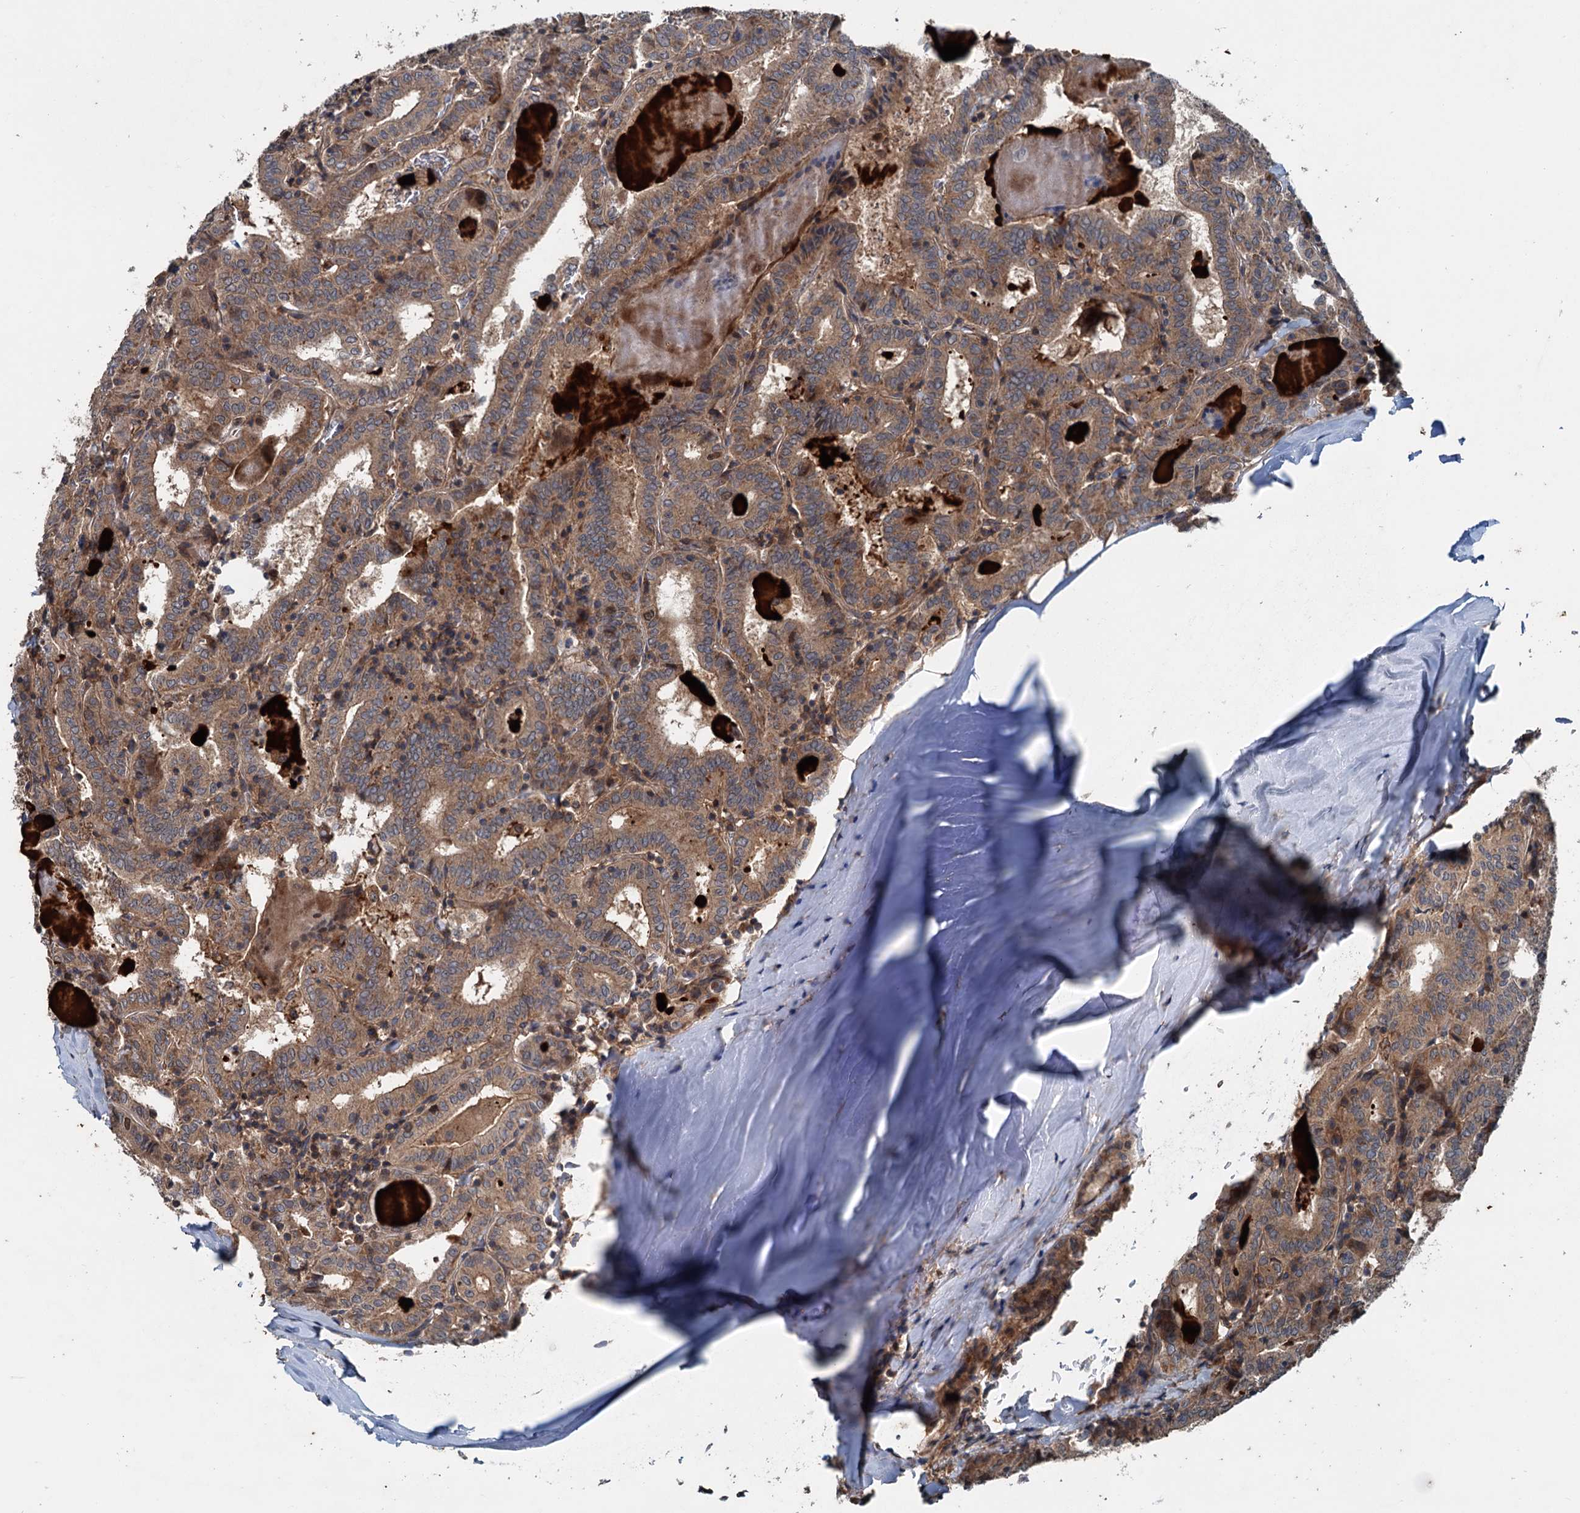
{"staining": {"intensity": "moderate", "quantity": ">75%", "location": "cytoplasmic/membranous"}, "tissue": "thyroid cancer", "cell_type": "Tumor cells", "image_type": "cancer", "snomed": [{"axis": "morphology", "description": "Papillary adenocarcinoma, NOS"}, {"axis": "topography", "description": "Thyroid gland"}], "caption": "Immunohistochemistry of human thyroid cancer (papillary adenocarcinoma) demonstrates medium levels of moderate cytoplasmic/membranous expression in approximately >75% of tumor cells.", "gene": "TEDC1", "patient": {"sex": "female", "age": 72}}